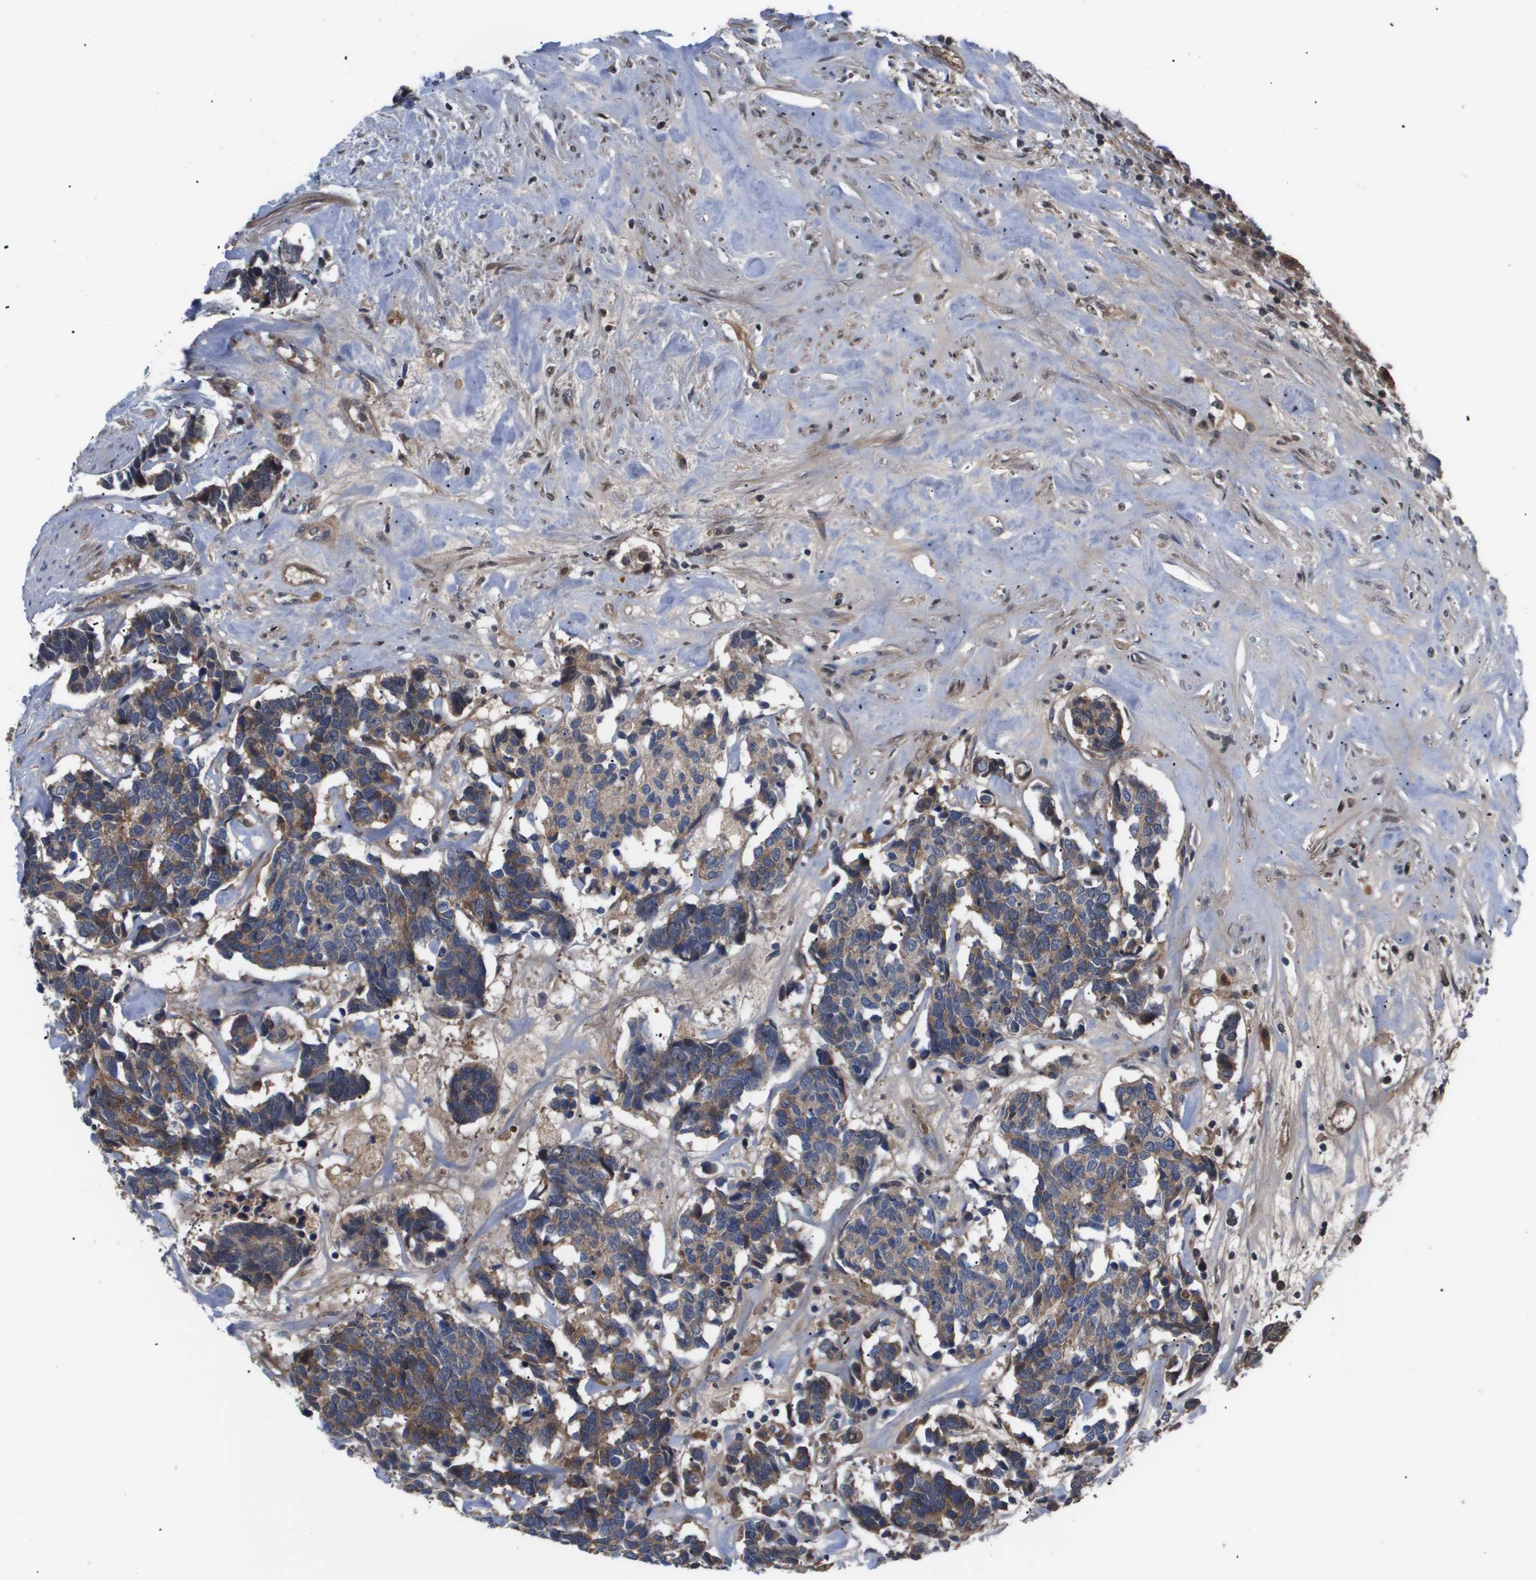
{"staining": {"intensity": "moderate", "quantity": ">75%", "location": "cytoplasmic/membranous"}, "tissue": "carcinoid", "cell_type": "Tumor cells", "image_type": "cancer", "snomed": [{"axis": "morphology", "description": "Carcinoma, NOS"}, {"axis": "morphology", "description": "Carcinoid, malignant, NOS"}, {"axis": "topography", "description": "Urinary bladder"}], "caption": "This is an image of immunohistochemistry staining of carcinoid, which shows moderate expression in the cytoplasmic/membranous of tumor cells.", "gene": "SERPINA6", "patient": {"sex": "male", "age": 57}}